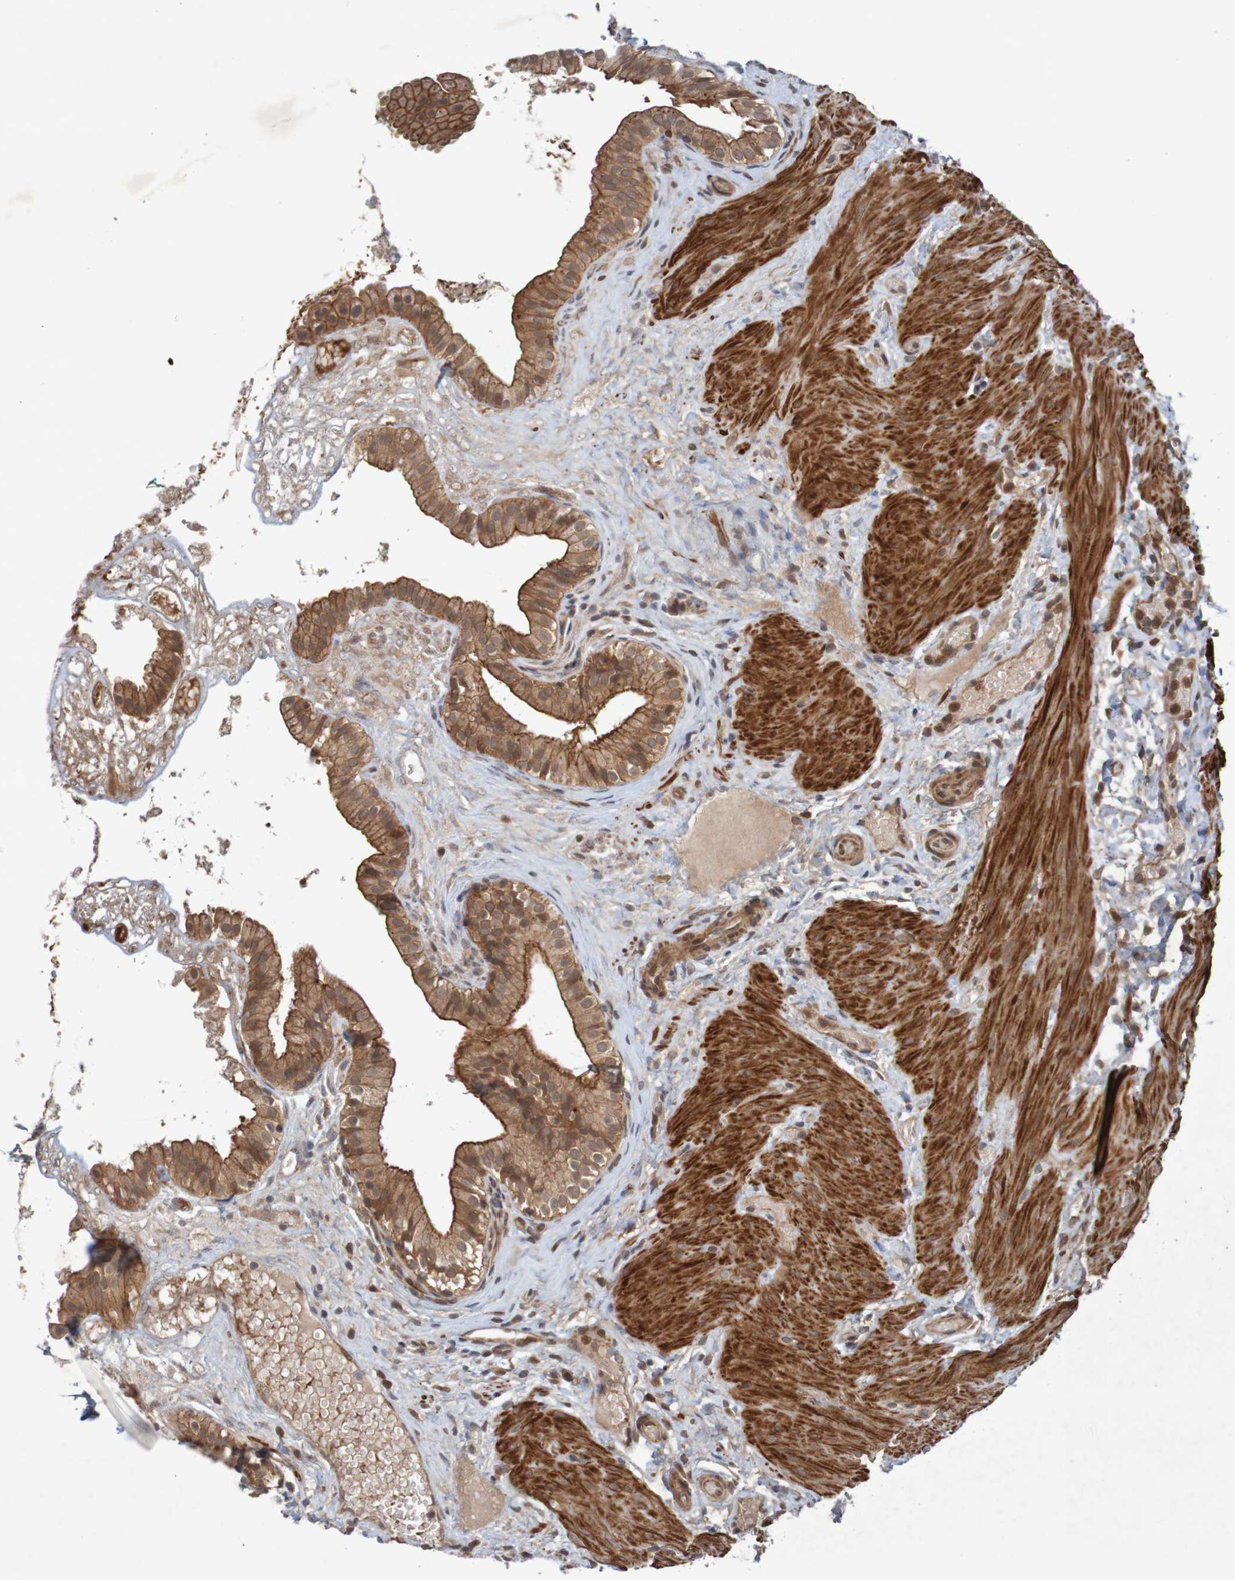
{"staining": {"intensity": "strong", "quantity": ">75%", "location": "cytoplasmic/membranous"}, "tissue": "gallbladder", "cell_type": "Glandular cells", "image_type": "normal", "snomed": [{"axis": "morphology", "description": "Normal tissue, NOS"}, {"axis": "topography", "description": "Gallbladder"}], "caption": "Protein expression analysis of normal human gallbladder reveals strong cytoplasmic/membranous staining in about >75% of glandular cells.", "gene": "ARHGEF11", "patient": {"sex": "female", "age": 26}}